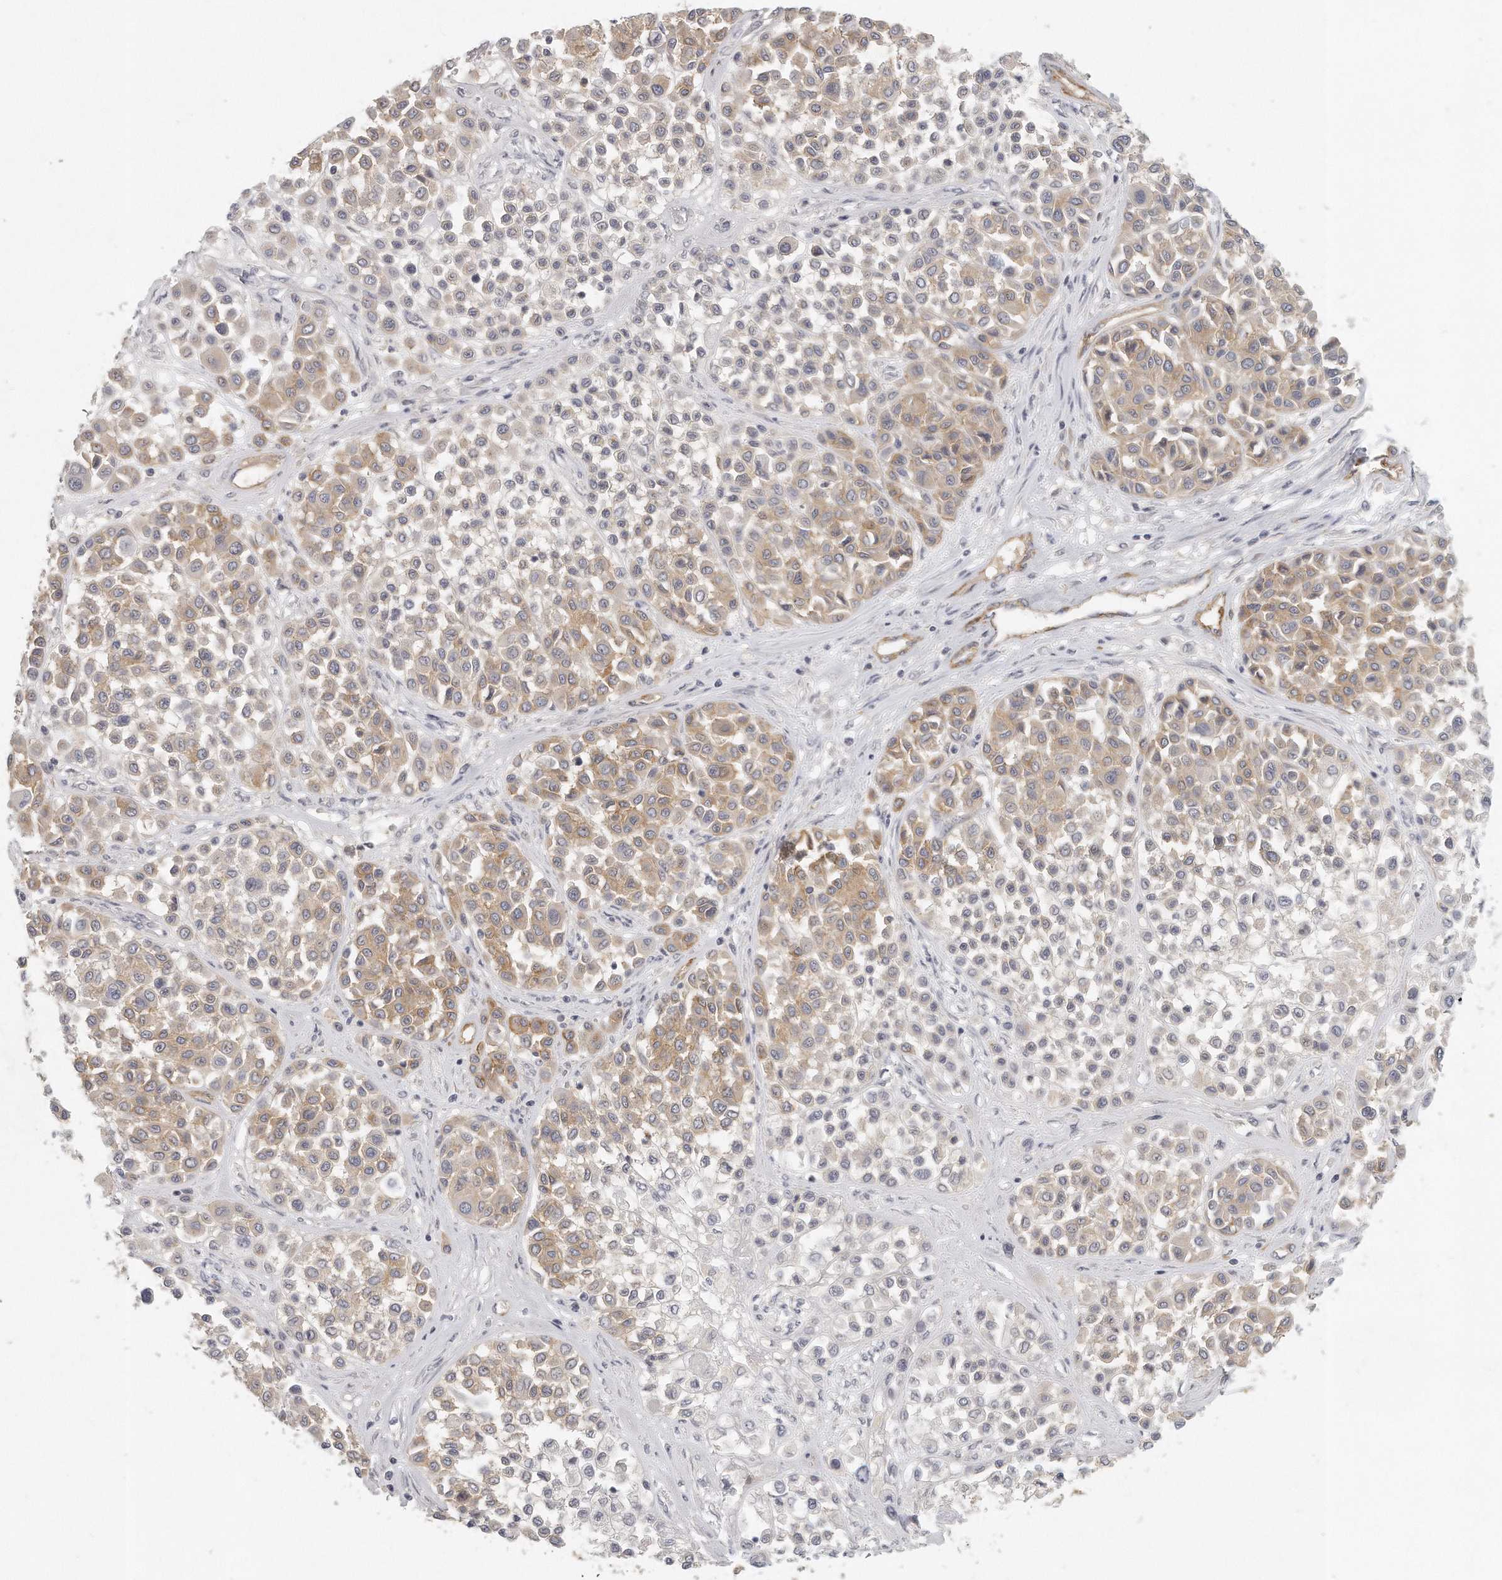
{"staining": {"intensity": "weak", "quantity": ">75%", "location": "cytoplasmic/membranous"}, "tissue": "melanoma", "cell_type": "Tumor cells", "image_type": "cancer", "snomed": [{"axis": "morphology", "description": "Malignant melanoma, Metastatic site"}, {"axis": "topography", "description": "Soft tissue"}], "caption": "Human malignant melanoma (metastatic site) stained for a protein (brown) displays weak cytoplasmic/membranous positive expression in approximately >75% of tumor cells.", "gene": "MTERF4", "patient": {"sex": "male", "age": 41}}